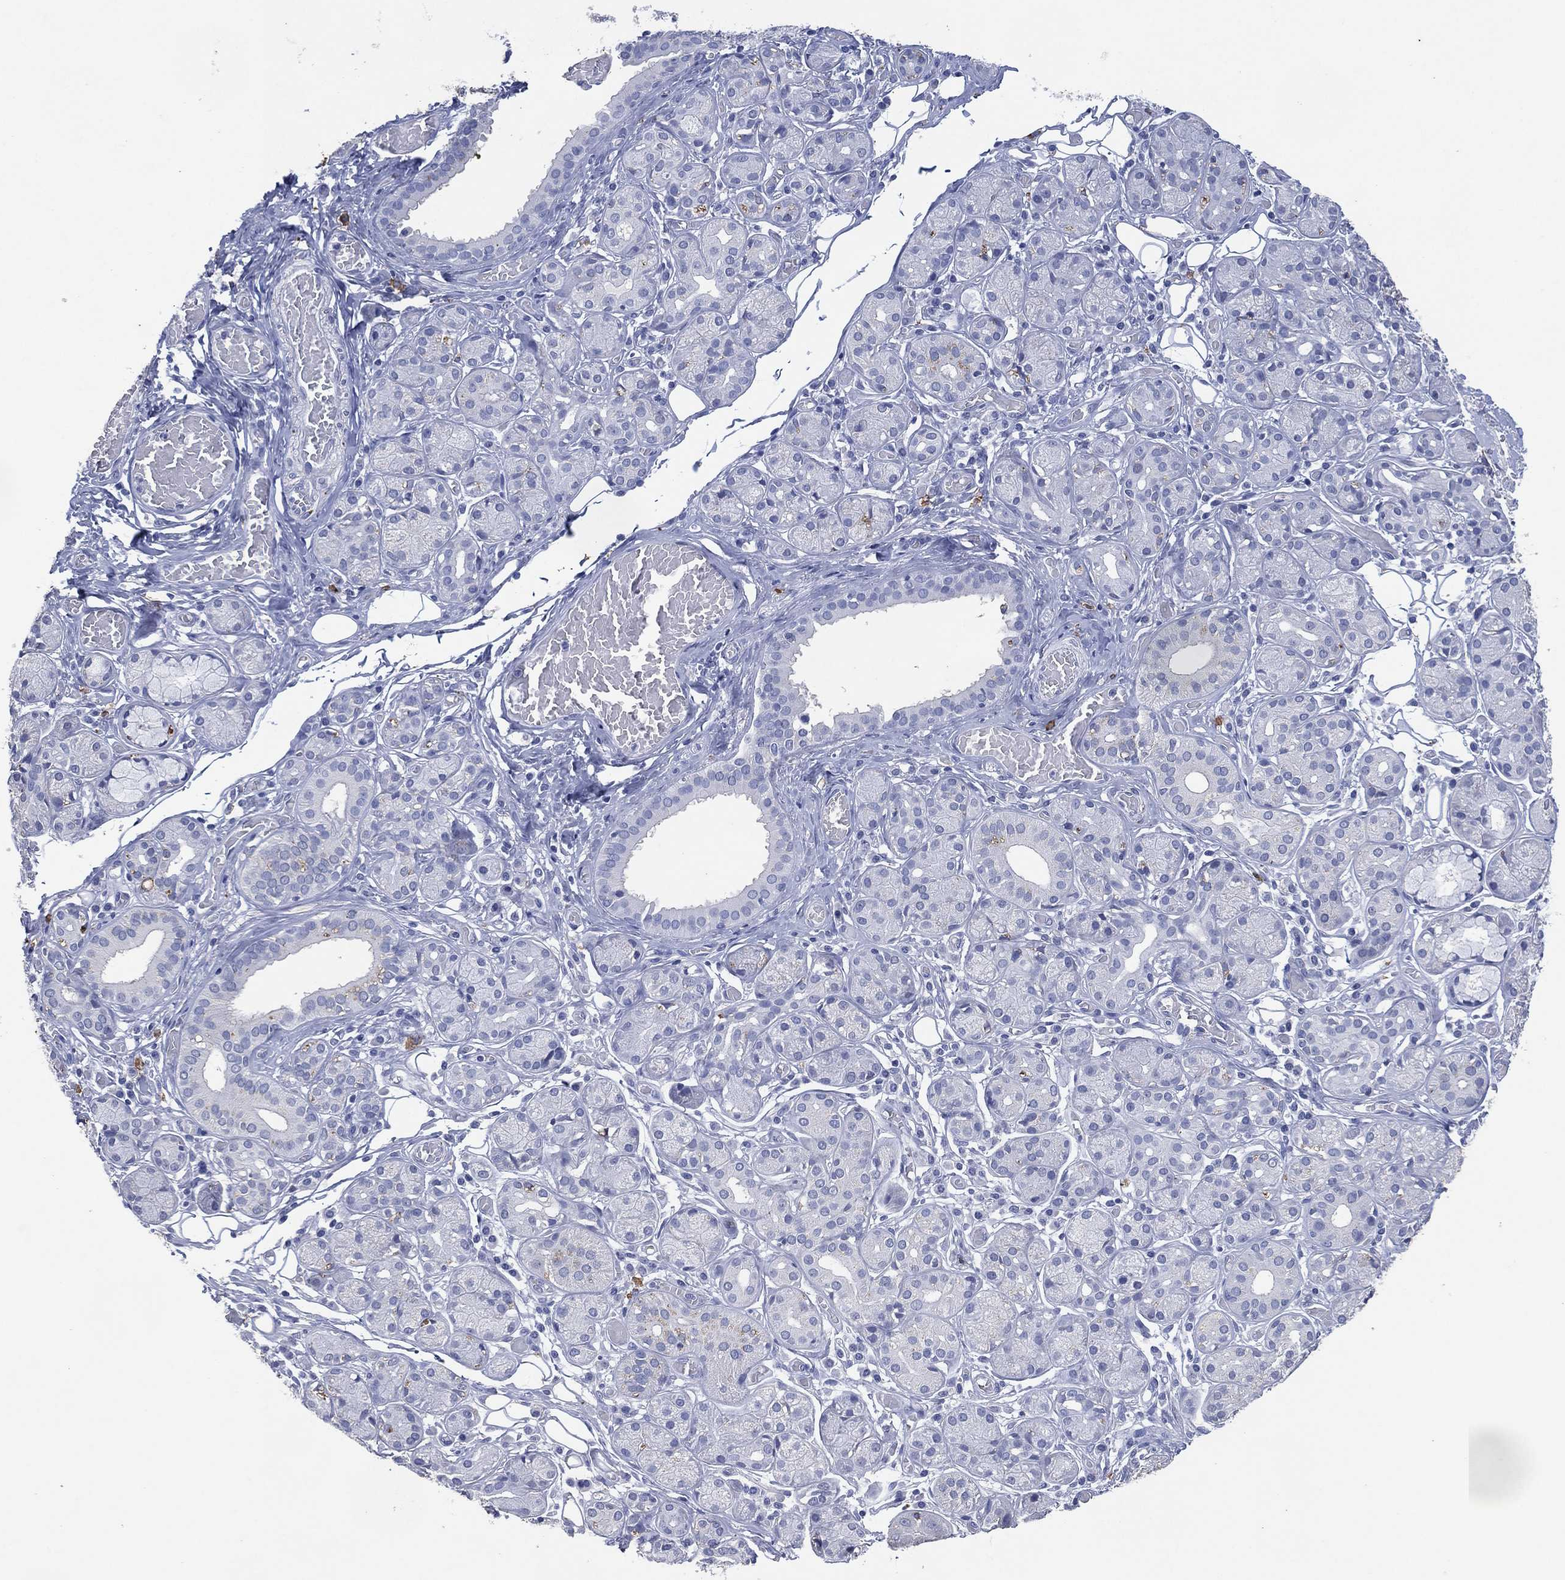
{"staining": {"intensity": "negative", "quantity": "none", "location": "none"}, "tissue": "salivary gland", "cell_type": "Glandular cells", "image_type": "normal", "snomed": [{"axis": "morphology", "description": "Normal tissue, NOS"}, {"axis": "topography", "description": "Salivary gland"}, {"axis": "topography", "description": "Peripheral nerve tissue"}], "caption": "This is a photomicrograph of immunohistochemistry (IHC) staining of benign salivary gland, which shows no staining in glandular cells. (DAB immunohistochemistry (IHC) with hematoxylin counter stain).", "gene": "FSCN2", "patient": {"sex": "male", "age": 71}}